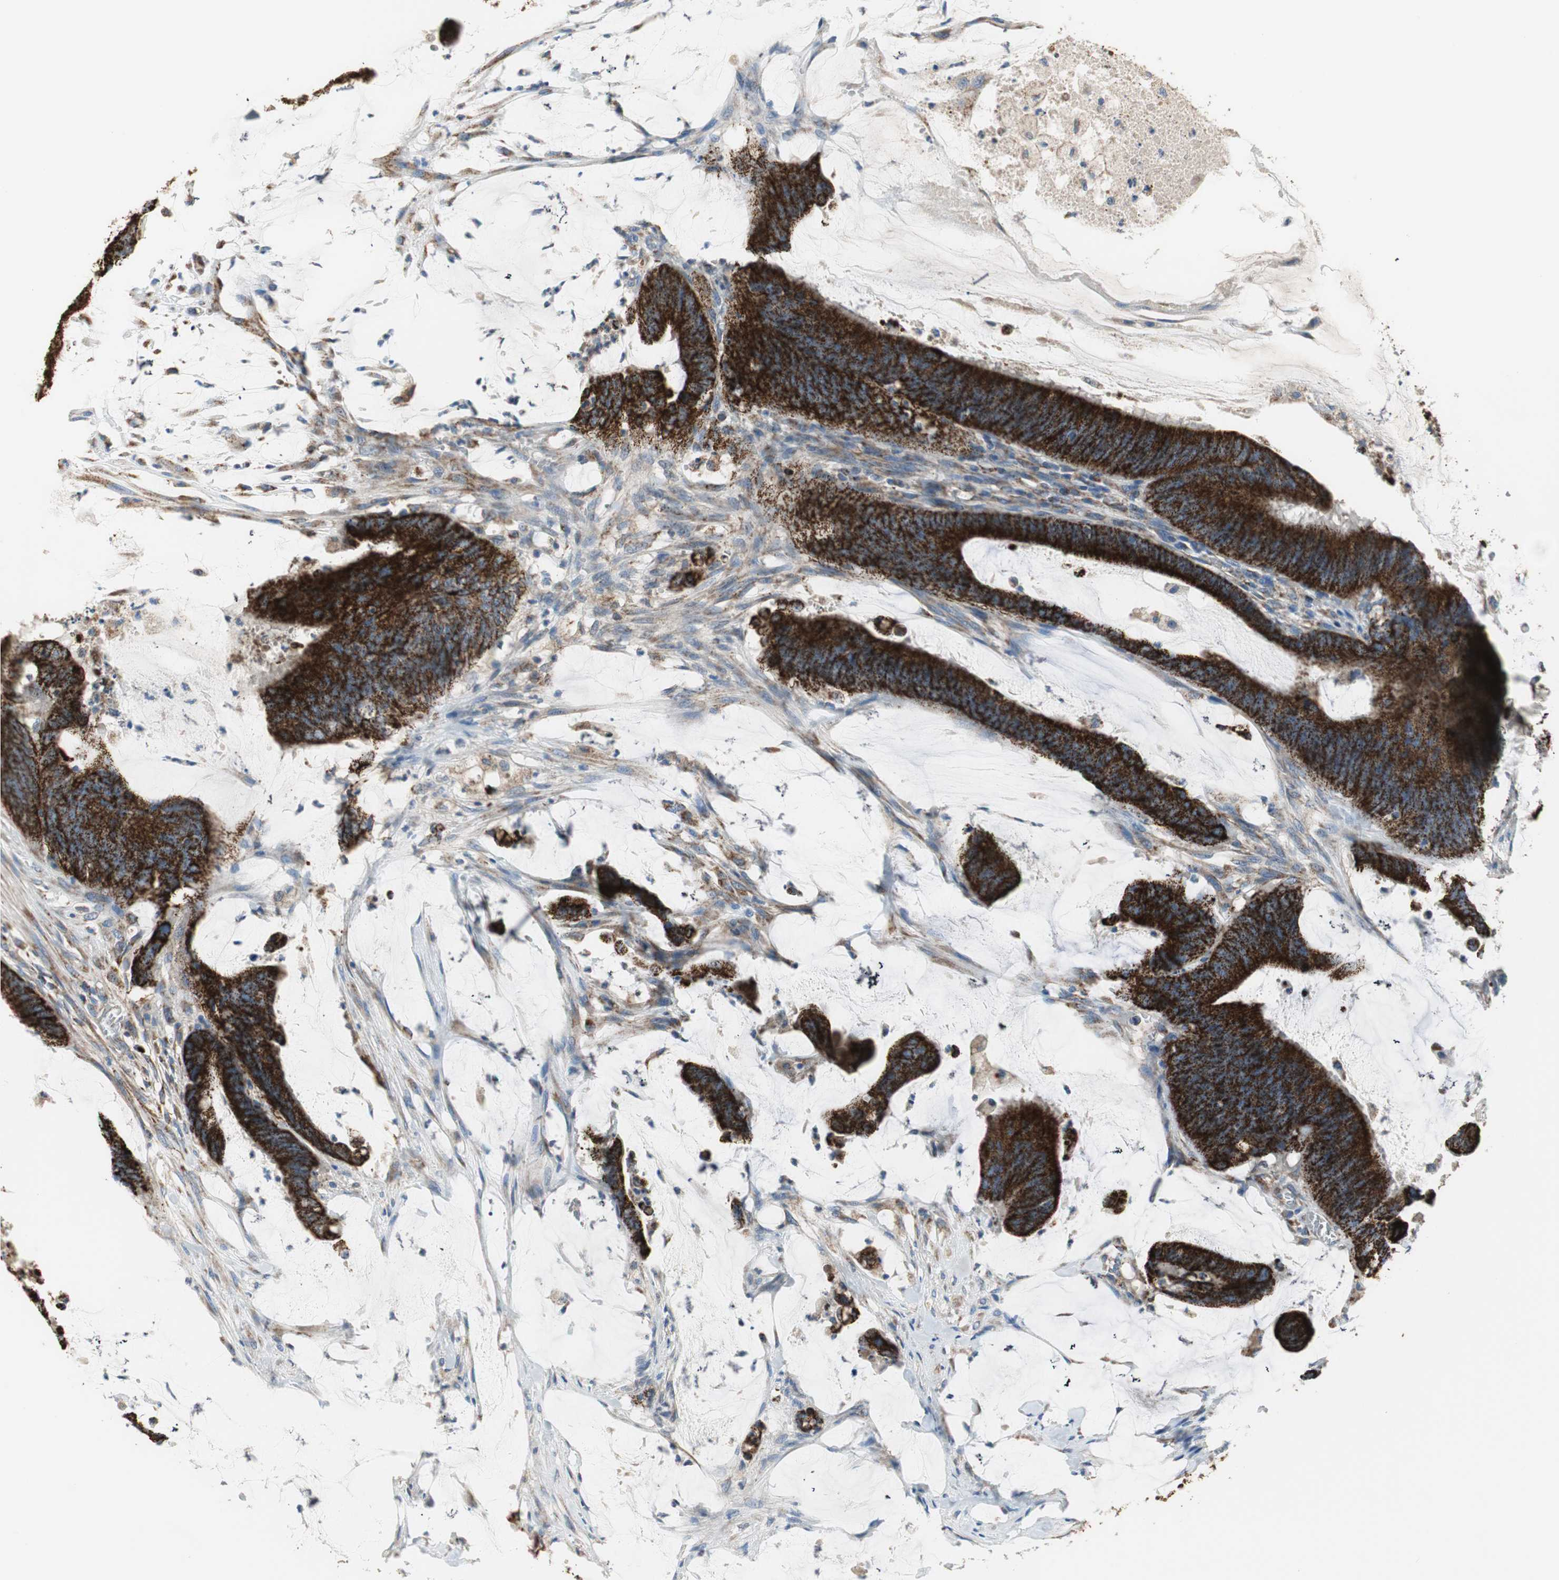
{"staining": {"intensity": "strong", "quantity": ">75%", "location": "cytoplasmic/membranous"}, "tissue": "colorectal cancer", "cell_type": "Tumor cells", "image_type": "cancer", "snomed": [{"axis": "morphology", "description": "Adenocarcinoma, NOS"}, {"axis": "topography", "description": "Rectum"}], "caption": "A histopathology image of colorectal adenocarcinoma stained for a protein reveals strong cytoplasmic/membranous brown staining in tumor cells.", "gene": "TST", "patient": {"sex": "female", "age": 66}}